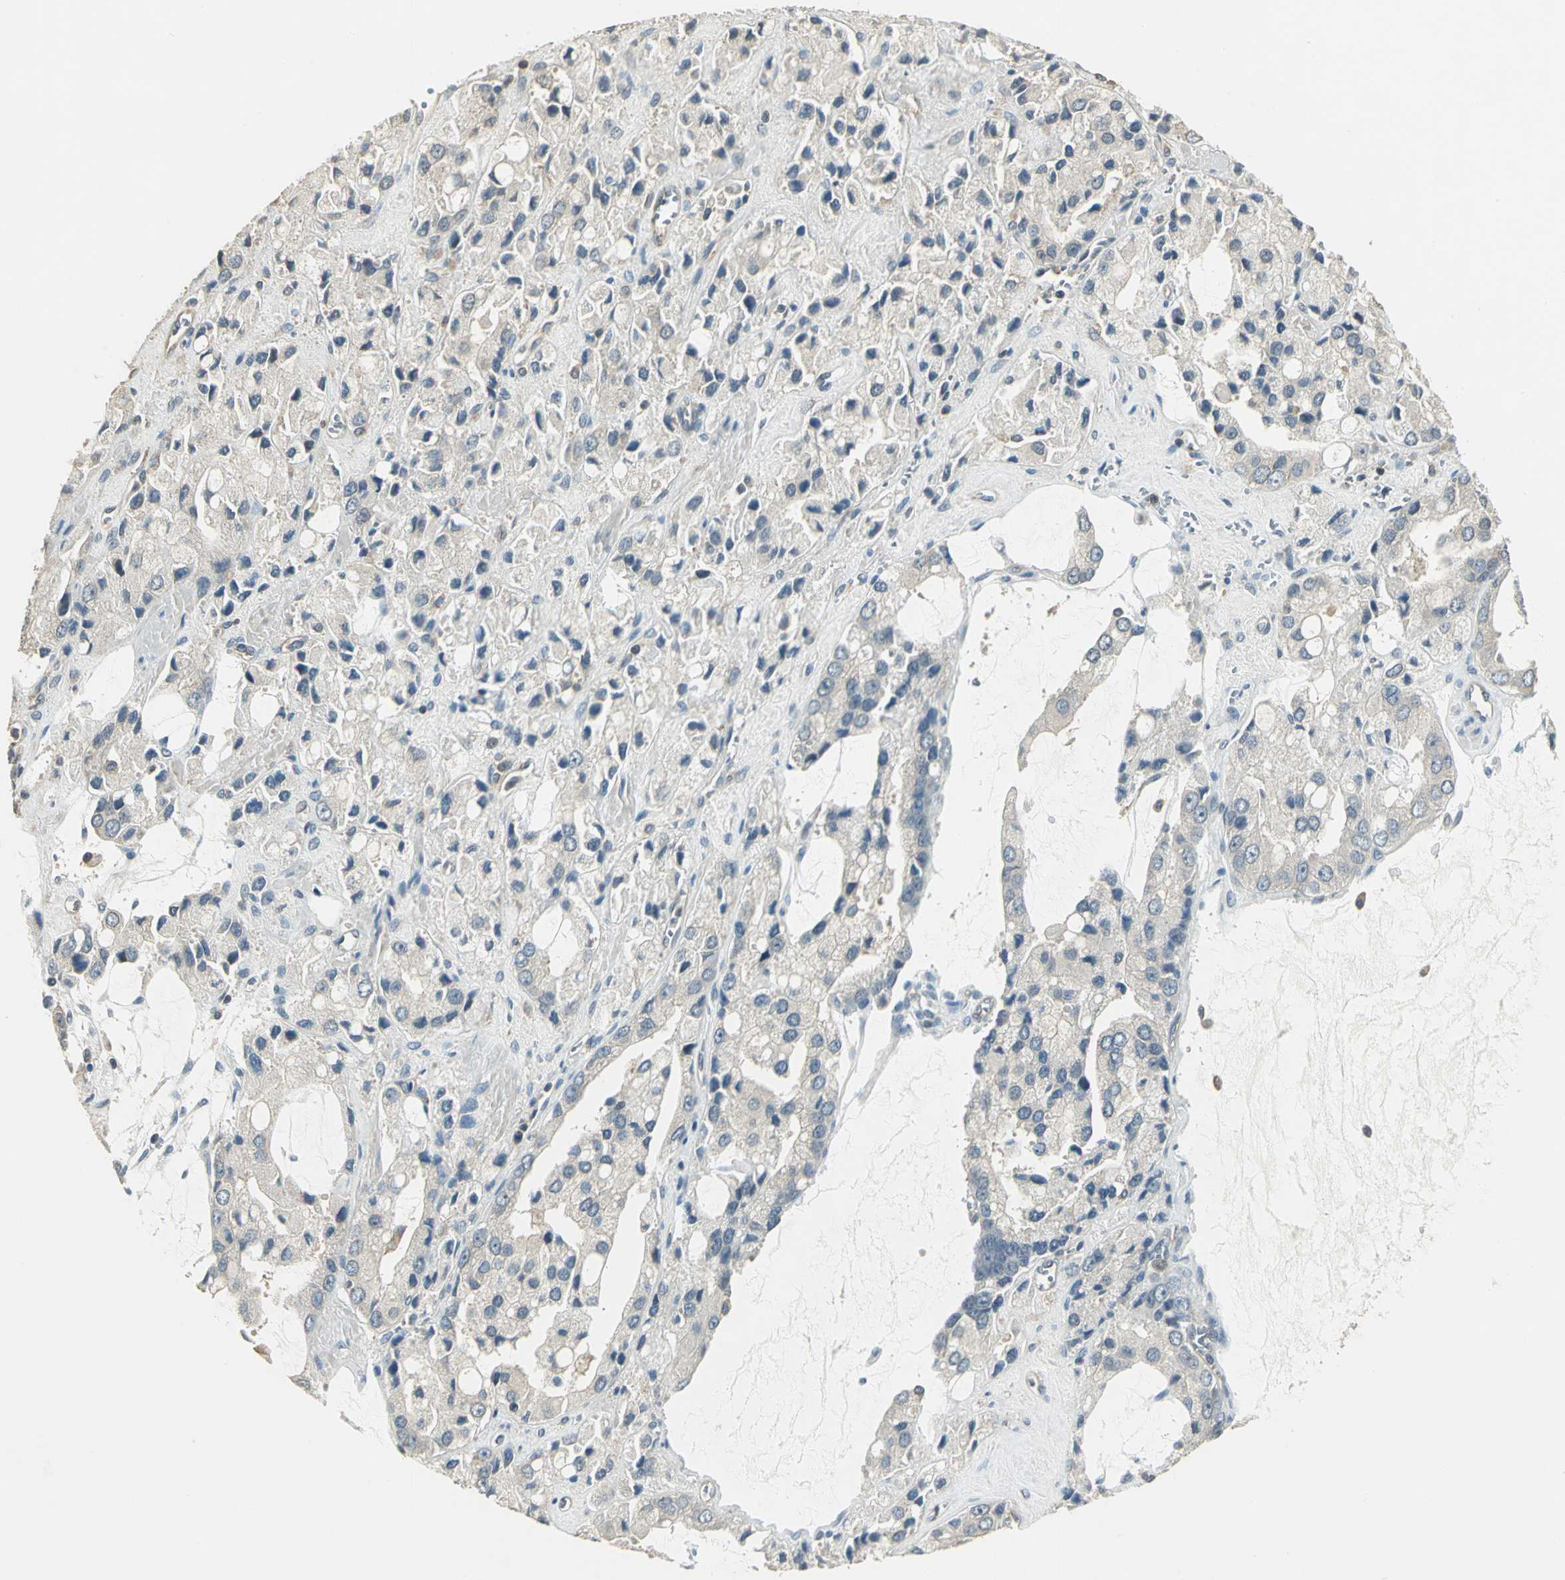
{"staining": {"intensity": "negative", "quantity": "none", "location": "none"}, "tissue": "prostate cancer", "cell_type": "Tumor cells", "image_type": "cancer", "snomed": [{"axis": "morphology", "description": "Adenocarcinoma, High grade"}, {"axis": "topography", "description": "Prostate"}], "caption": "A micrograph of human prostate cancer (high-grade adenocarcinoma) is negative for staining in tumor cells. Brightfield microscopy of IHC stained with DAB (3,3'-diaminobenzidine) (brown) and hematoxylin (blue), captured at high magnification.", "gene": "RAPGEF1", "patient": {"sex": "male", "age": 67}}